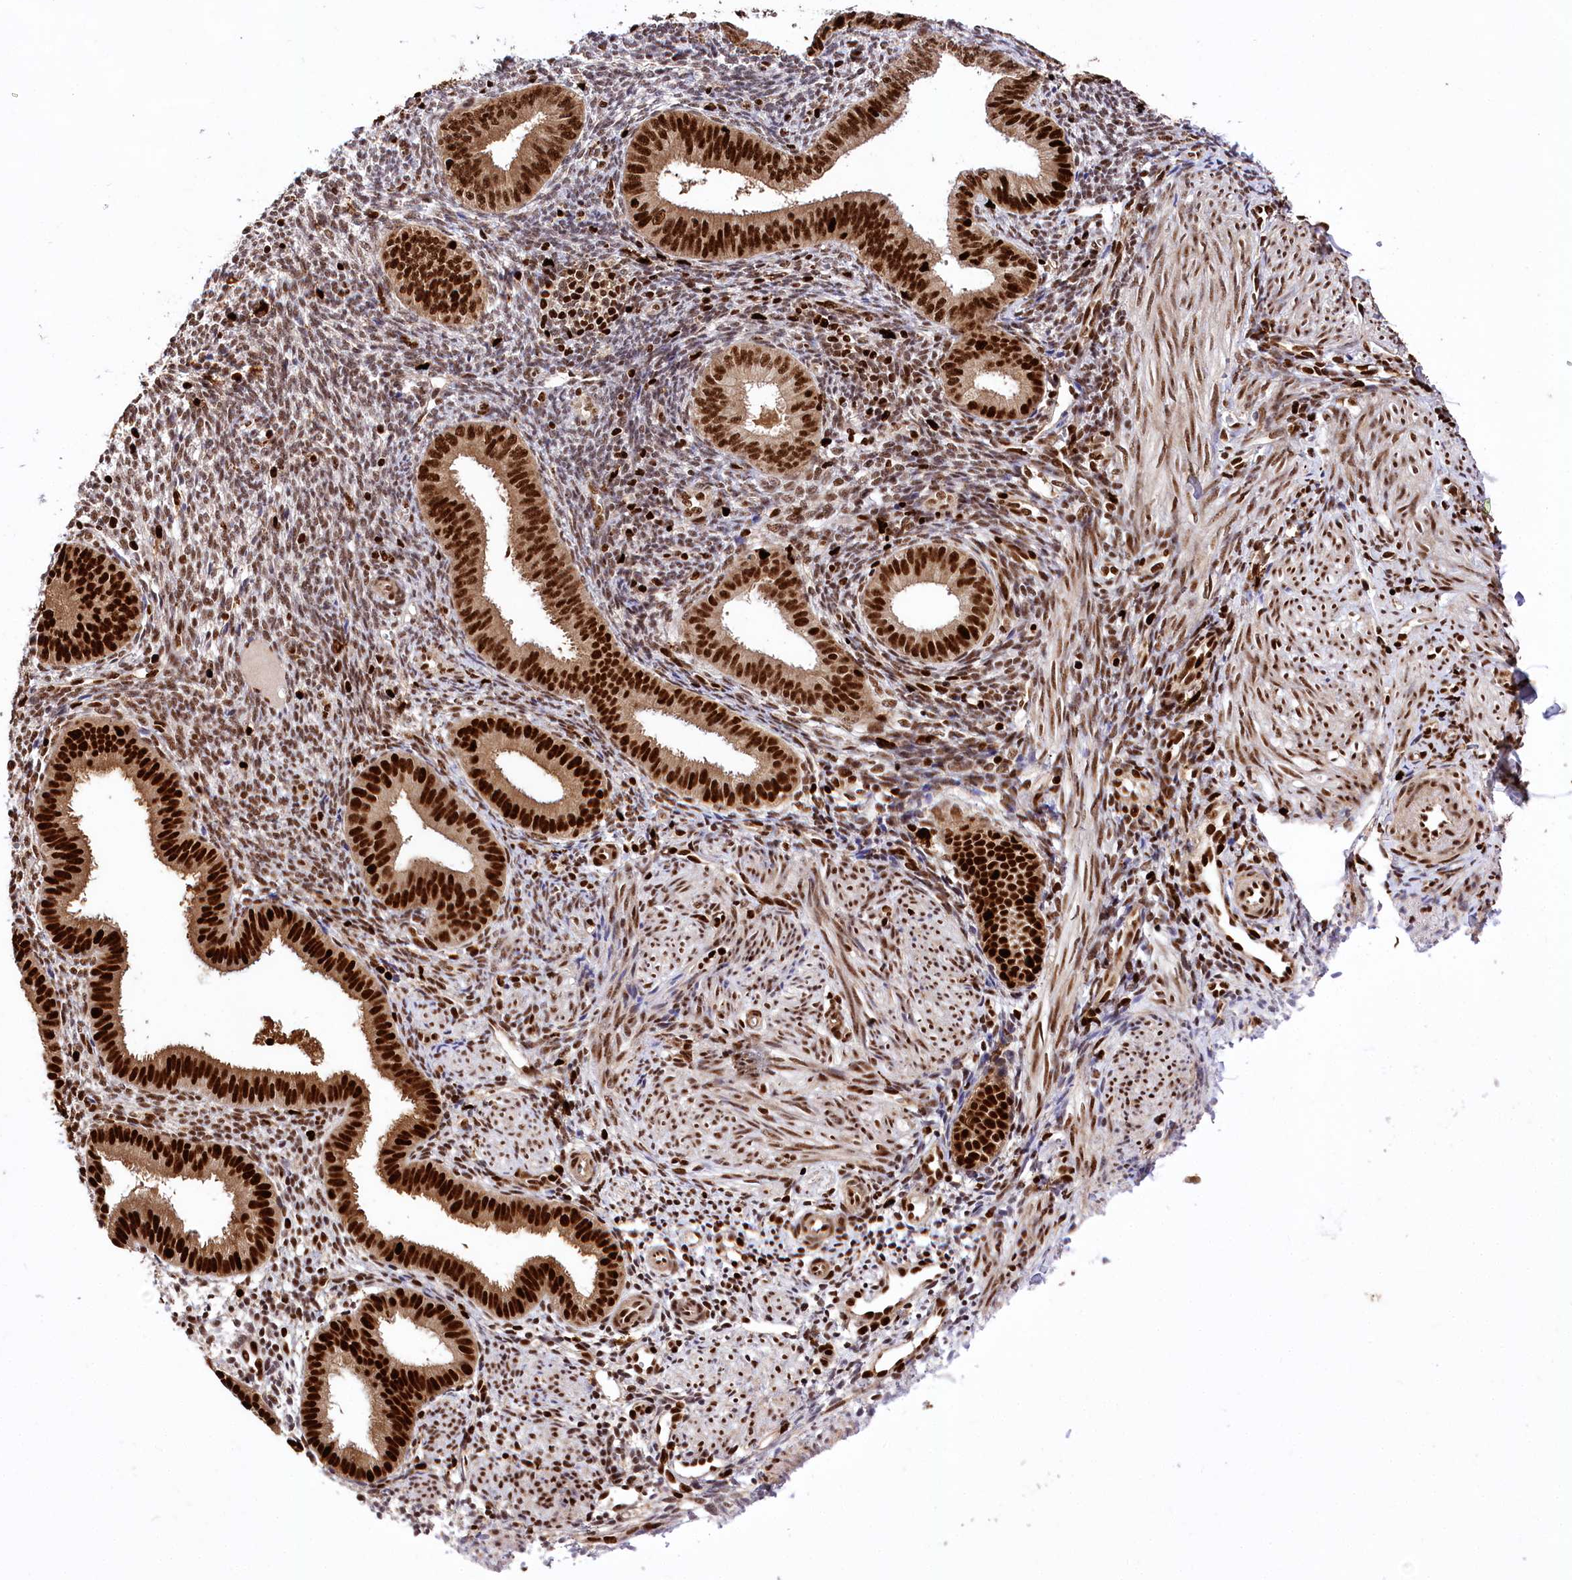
{"staining": {"intensity": "moderate", "quantity": "25%-75%", "location": "nuclear"}, "tissue": "endometrium", "cell_type": "Cells in endometrial stroma", "image_type": "normal", "snomed": [{"axis": "morphology", "description": "Normal tissue, NOS"}, {"axis": "topography", "description": "Uterus"}, {"axis": "topography", "description": "Endometrium"}], "caption": "Endometrium stained with a brown dye displays moderate nuclear positive positivity in approximately 25%-75% of cells in endometrial stroma.", "gene": "FIGN", "patient": {"sex": "female", "age": 48}}